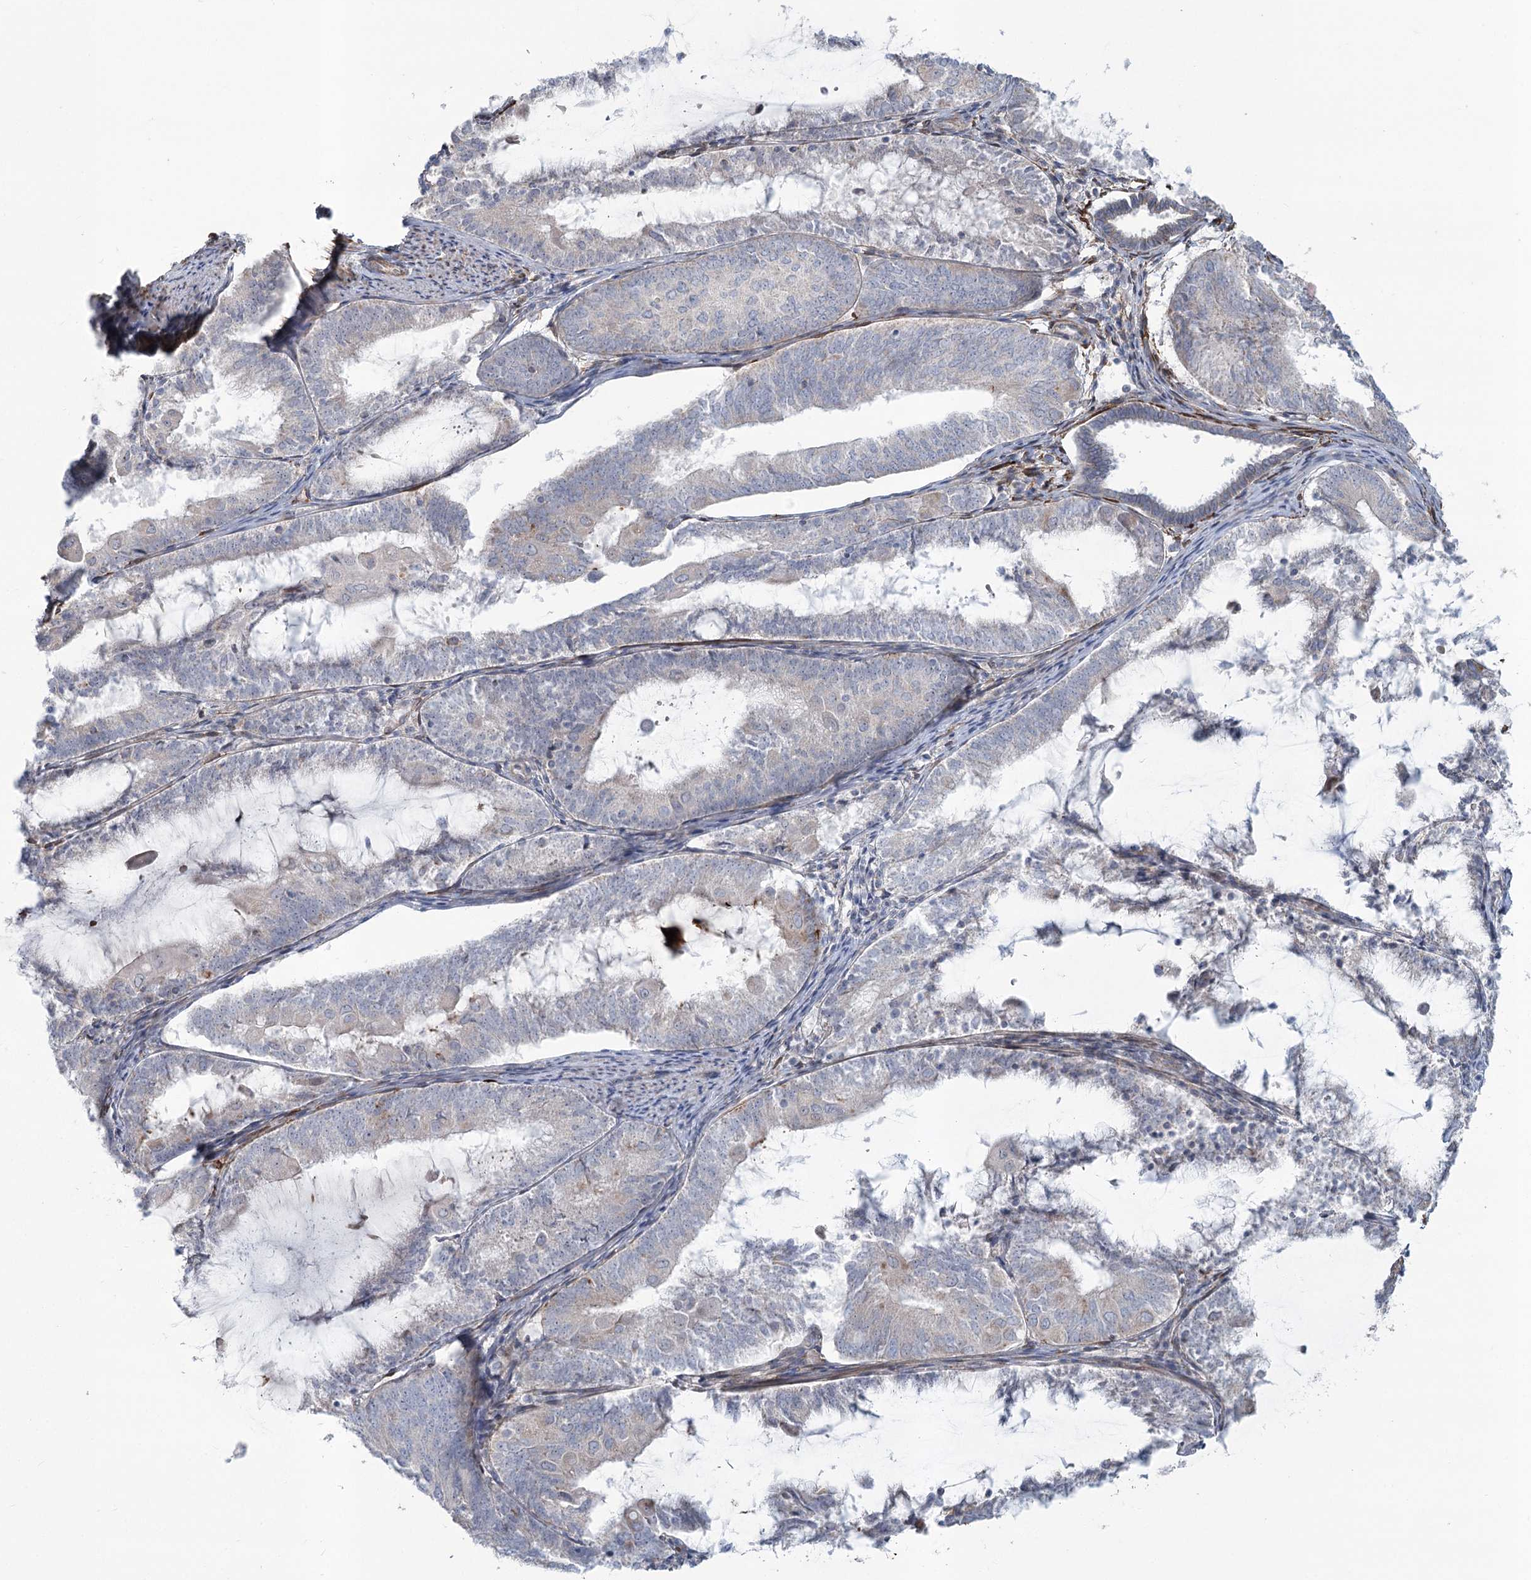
{"staining": {"intensity": "weak", "quantity": "<25%", "location": "cytoplasmic/membranous"}, "tissue": "endometrial cancer", "cell_type": "Tumor cells", "image_type": "cancer", "snomed": [{"axis": "morphology", "description": "Adenocarcinoma, NOS"}, {"axis": "topography", "description": "Endometrium"}], "caption": "An IHC image of endometrial cancer is shown. There is no staining in tumor cells of endometrial cancer.", "gene": "MTG1", "patient": {"sex": "female", "age": 81}}